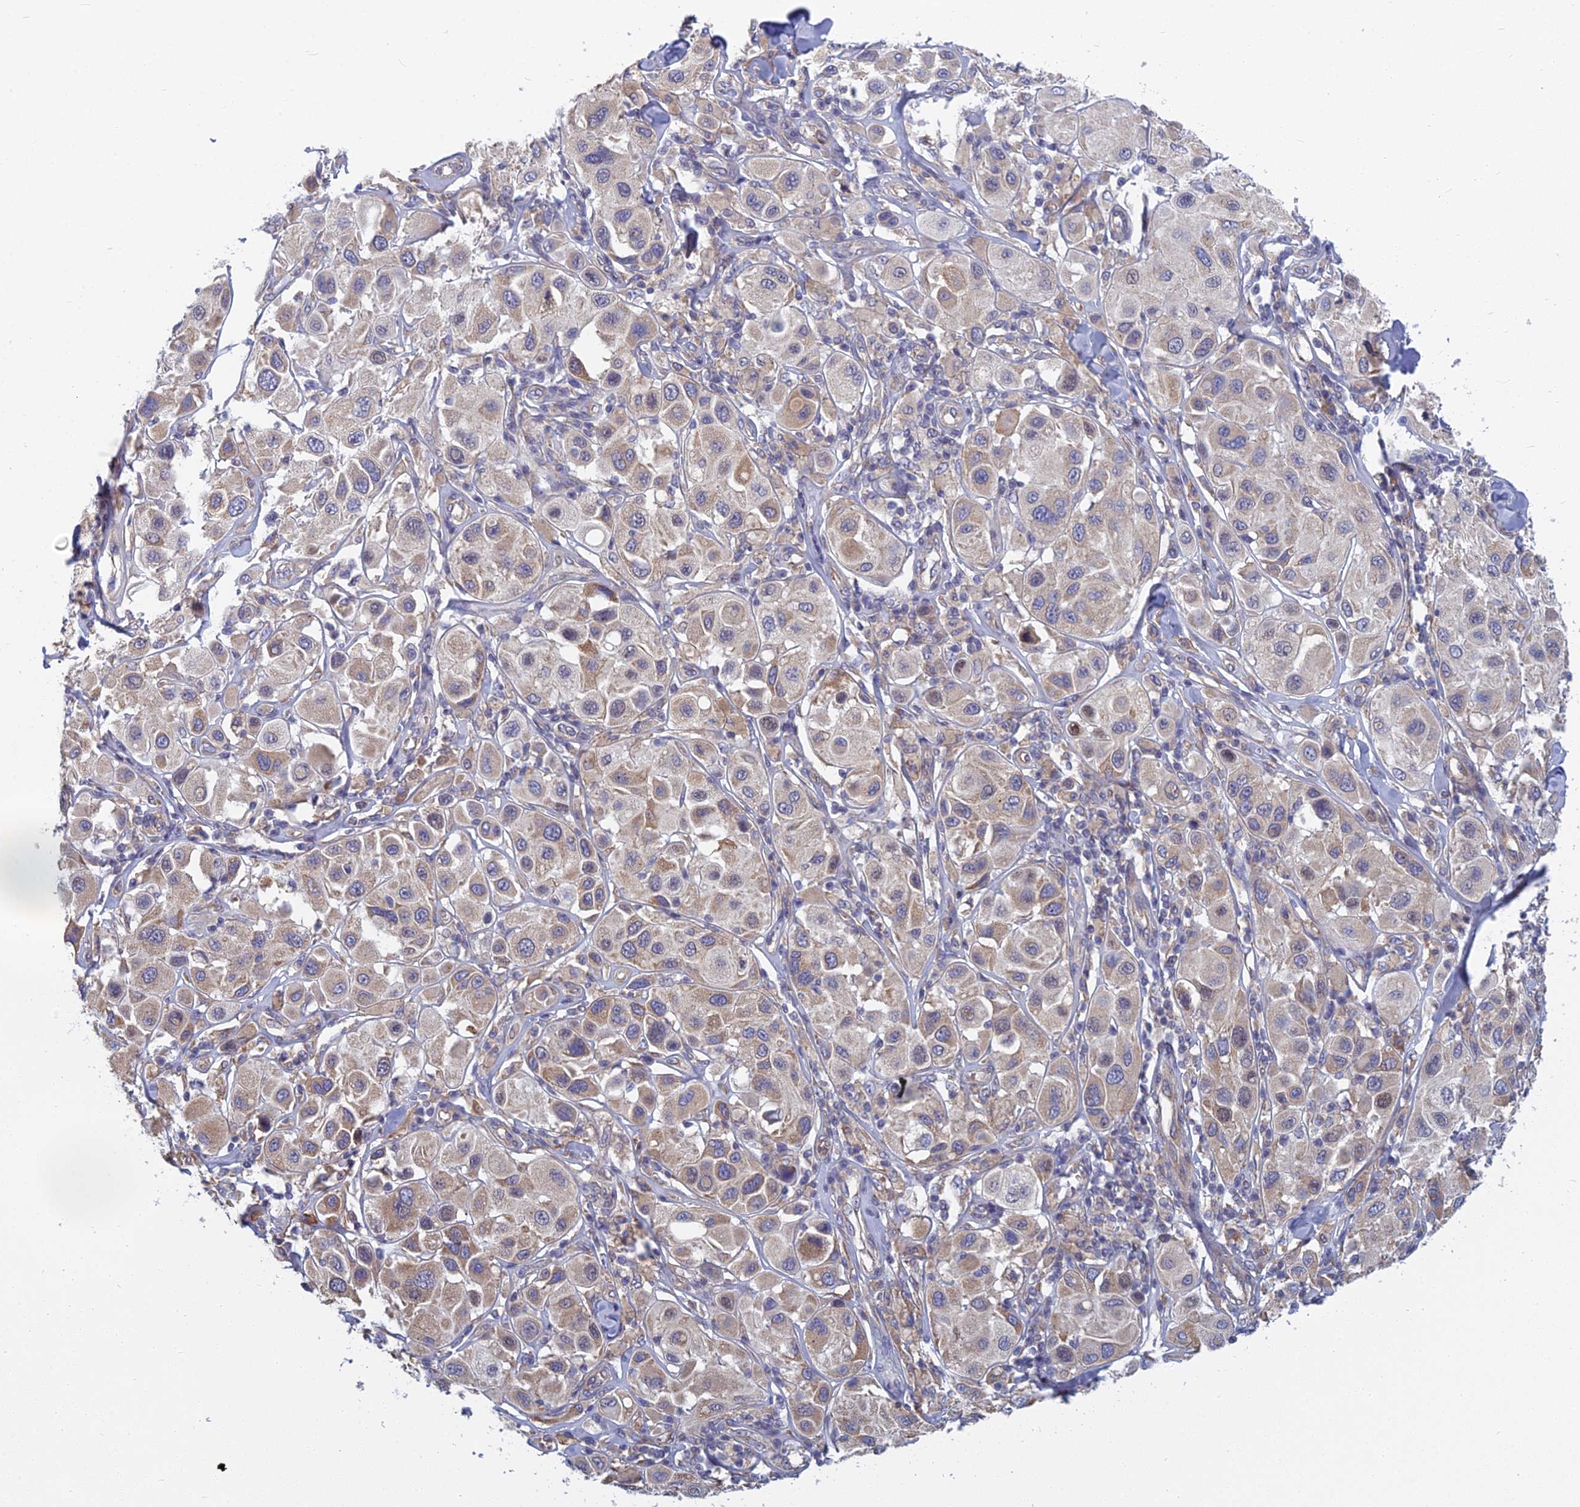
{"staining": {"intensity": "moderate", "quantity": "<25%", "location": "cytoplasmic/membranous"}, "tissue": "melanoma", "cell_type": "Tumor cells", "image_type": "cancer", "snomed": [{"axis": "morphology", "description": "Malignant melanoma, Metastatic site"}, {"axis": "topography", "description": "Skin"}], "caption": "Immunohistochemical staining of human melanoma exhibits low levels of moderate cytoplasmic/membranous expression in about <25% of tumor cells. (IHC, brightfield microscopy, high magnification).", "gene": "KIAA1143", "patient": {"sex": "male", "age": 41}}